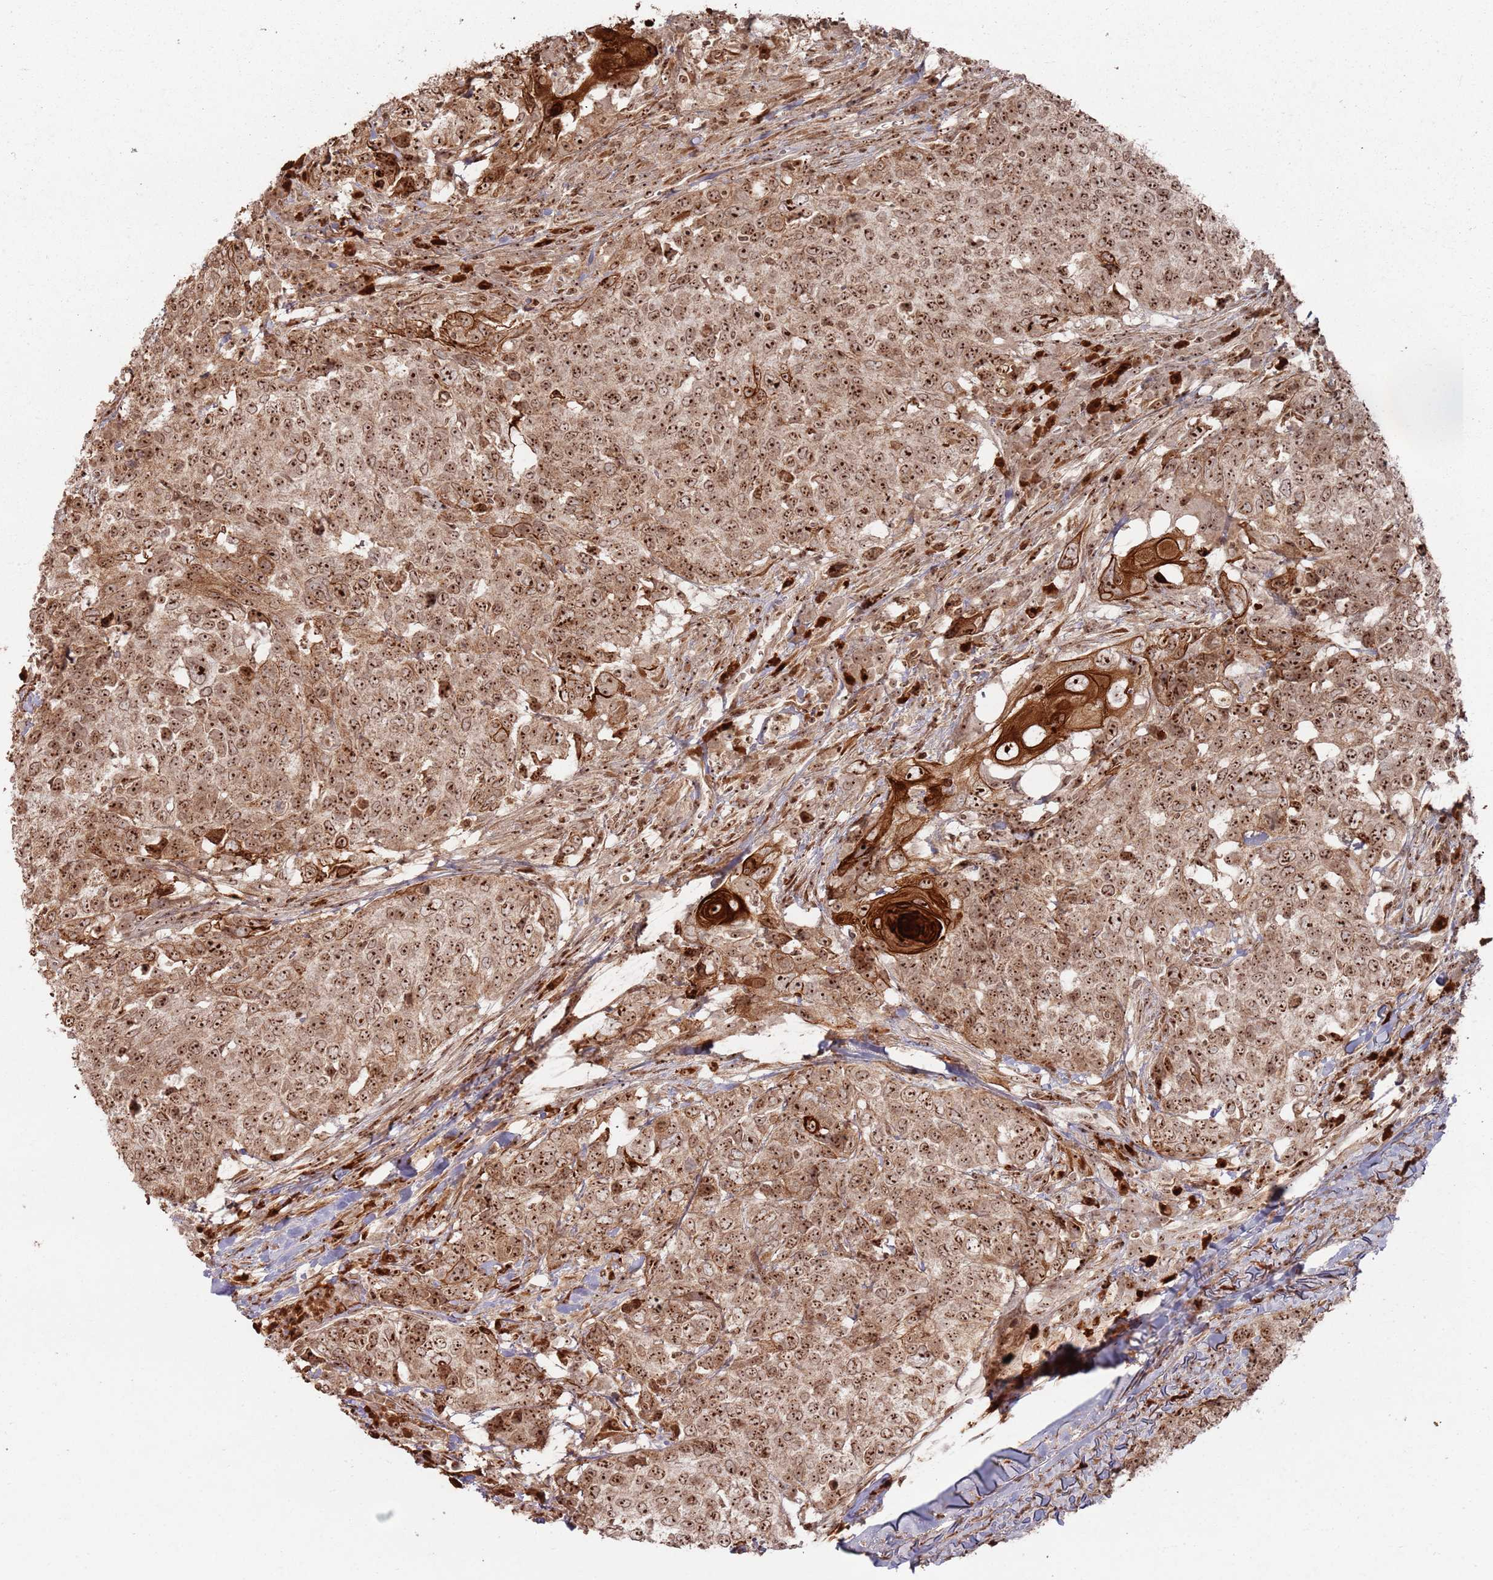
{"staining": {"intensity": "strong", "quantity": ">75%", "location": "cytoplasmic/membranous,nuclear"}, "tissue": "head and neck cancer", "cell_type": "Tumor cells", "image_type": "cancer", "snomed": [{"axis": "morphology", "description": "Normal tissue, NOS"}, {"axis": "morphology", "description": "Squamous cell carcinoma, NOS"}, {"axis": "topography", "description": "Skeletal muscle"}, {"axis": "topography", "description": "Vascular tissue"}, {"axis": "topography", "description": "Peripheral nerve tissue"}, {"axis": "topography", "description": "Head-Neck"}], "caption": "Squamous cell carcinoma (head and neck) stained with DAB (3,3'-diaminobenzidine) immunohistochemistry (IHC) exhibits high levels of strong cytoplasmic/membranous and nuclear positivity in approximately >75% of tumor cells.", "gene": "UTP11", "patient": {"sex": "male", "age": 66}}